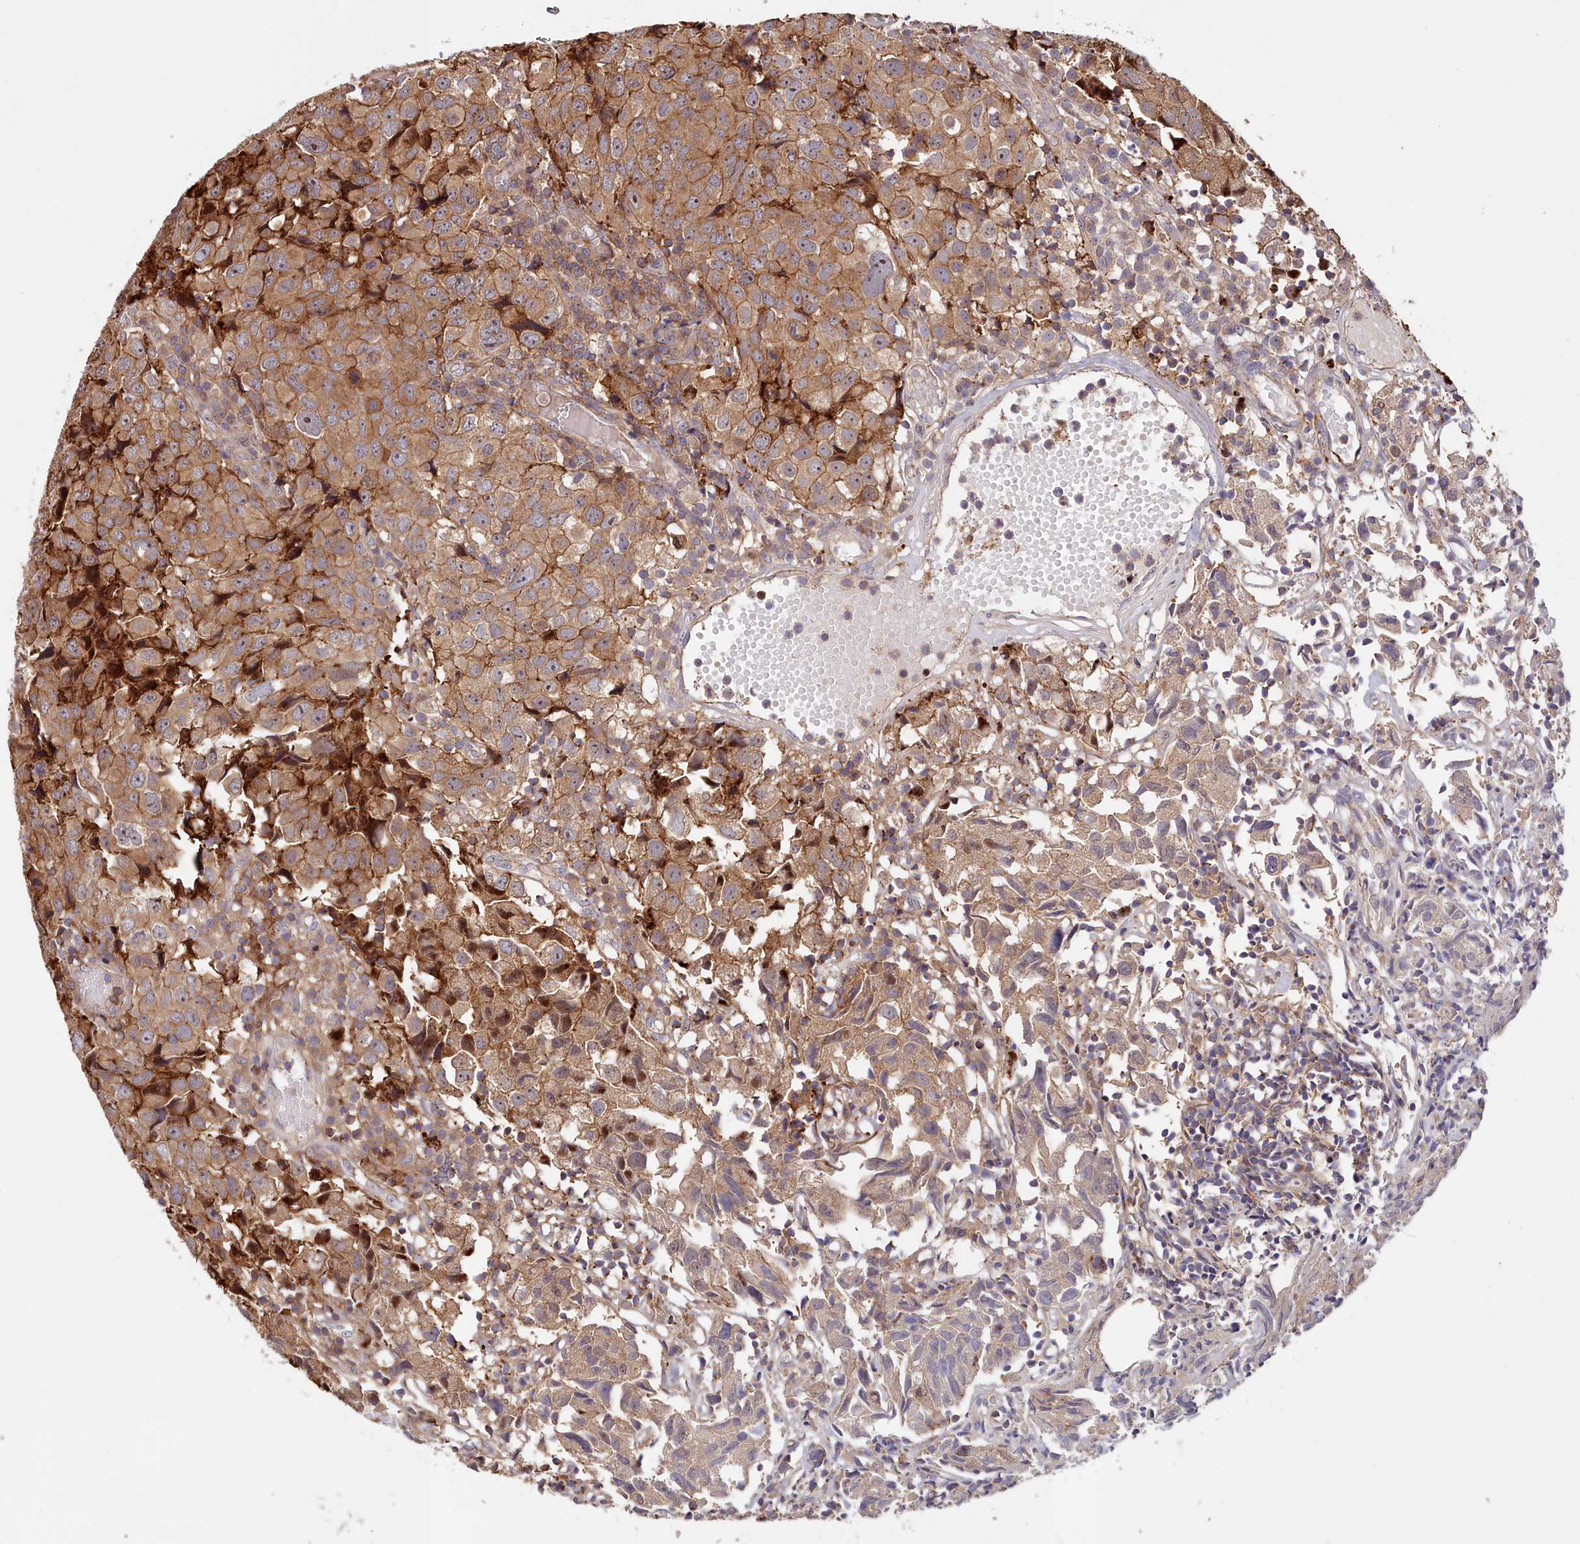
{"staining": {"intensity": "moderate", "quantity": ">75%", "location": "cytoplasmic/membranous"}, "tissue": "urothelial cancer", "cell_type": "Tumor cells", "image_type": "cancer", "snomed": [{"axis": "morphology", "description": "Urothelial carcinoma, High grade"}, {"axis": "topography", "description": "Urinary bladder"}], "caption": "Immunohistochemistry (IHC) micrograph of urothelial cancer stained for a protein (brown), which demonstrates medium levels of moderate cytoplasmic/membranous positivity in approximately >75% of tumor cells.", "gene": "NEURL4", "patient": {"sex": "female", "age": 75}}